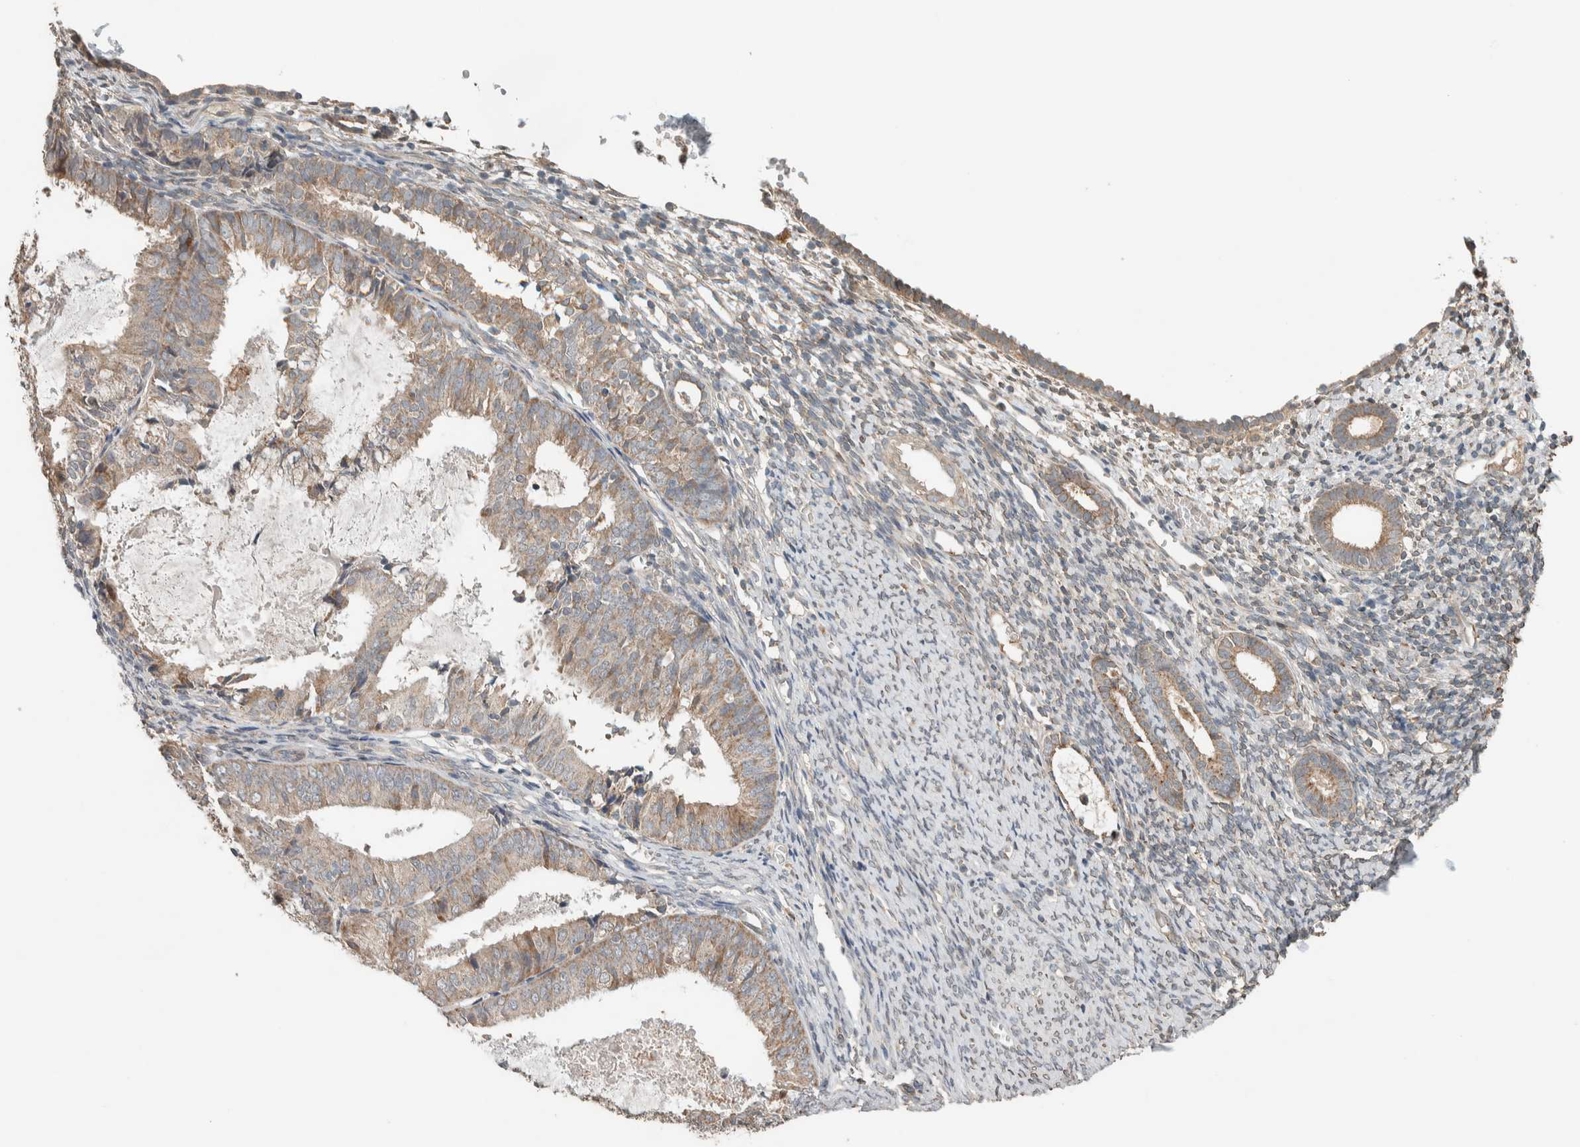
{"staining": {"intensity": "weak", "quantity": "<25%", "location": "cytoplasmic/membranous"}, "tissue": "endometrium", "cell_type": "Cells in endometrial stroma", "image_type": "normal", "snomed": [{"axis": "morphology", "description": "Normal tissue, NOS"}, {"axis": "morphology", "description": "Adenocarcinoma, NOS"}, {"axis": "topography", "description": "Endometrium"}], "caption": "Immunohistochemistry photomicrograph of normal human endometrium stained for a protein (brown), which demonstrates no staining in cells in endometrial stroma. The staining was performed using DAB to visualize the protein expression in brown, while the nuclei were stained in blue with hematoxylin (Magnification: 20x).", "gene": "NBR1", "patient": {"sex": "female", "age": 57}}